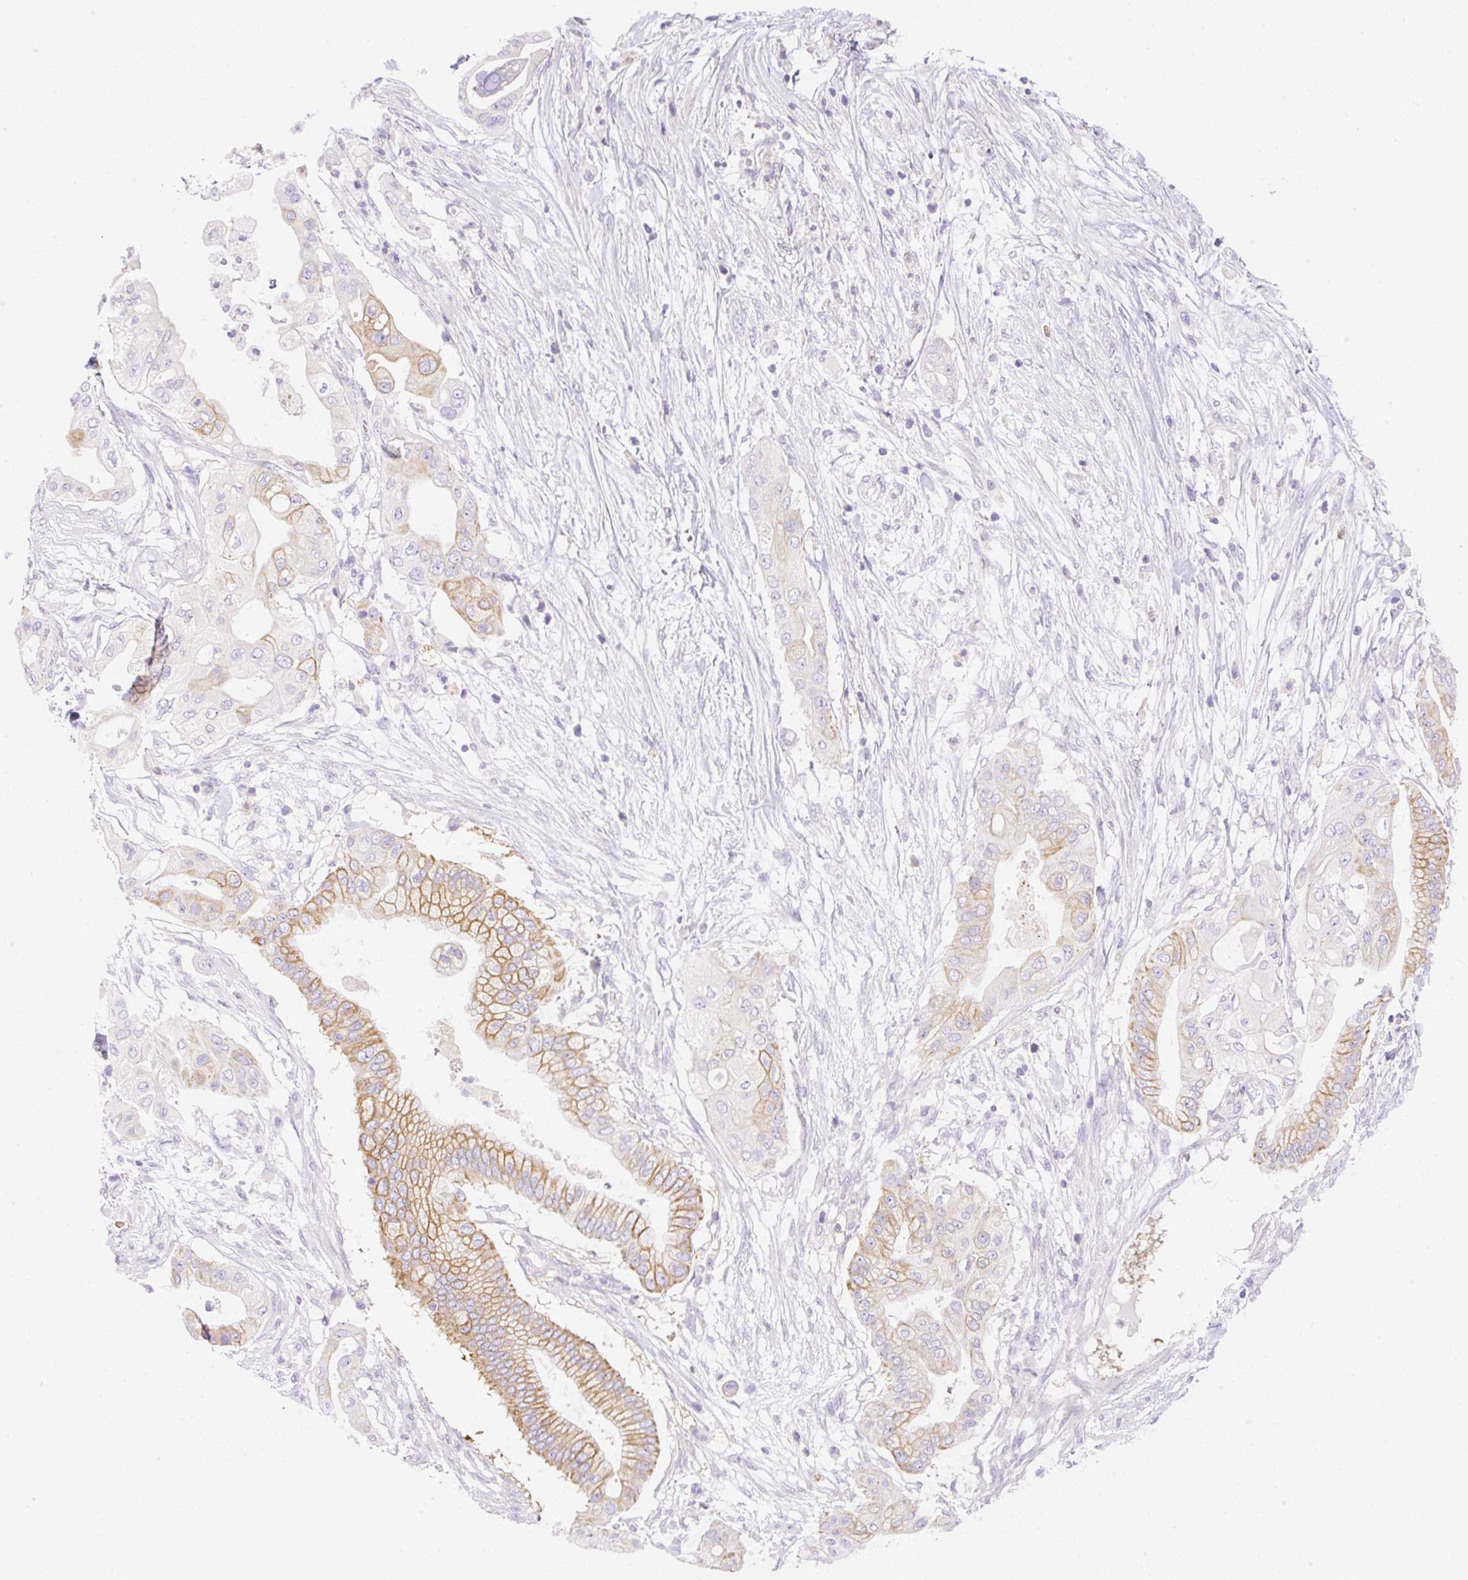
{"staining": {"intensity": "moderate", "quantity": "25%-75%", "location": "cytoplasmic/membranous"}, "tissue": "pancreatic cancer", "cell_type": "Tumor cells", "image_type": "cancer", "snomed": [{"axis": "morphology", "description": "Adenocarcinoma, NOS"}, {"axis": "topography", "description": "Pancreas"}], "caption": "Human pancreatic cancer stained for a protein (brown) exhibits moderate cytoplasmic/membranous positive staining in about 25%-75% of tumor cells.", "gene": "DENND5A", "patient": {"sex": "male", "age": 68}}